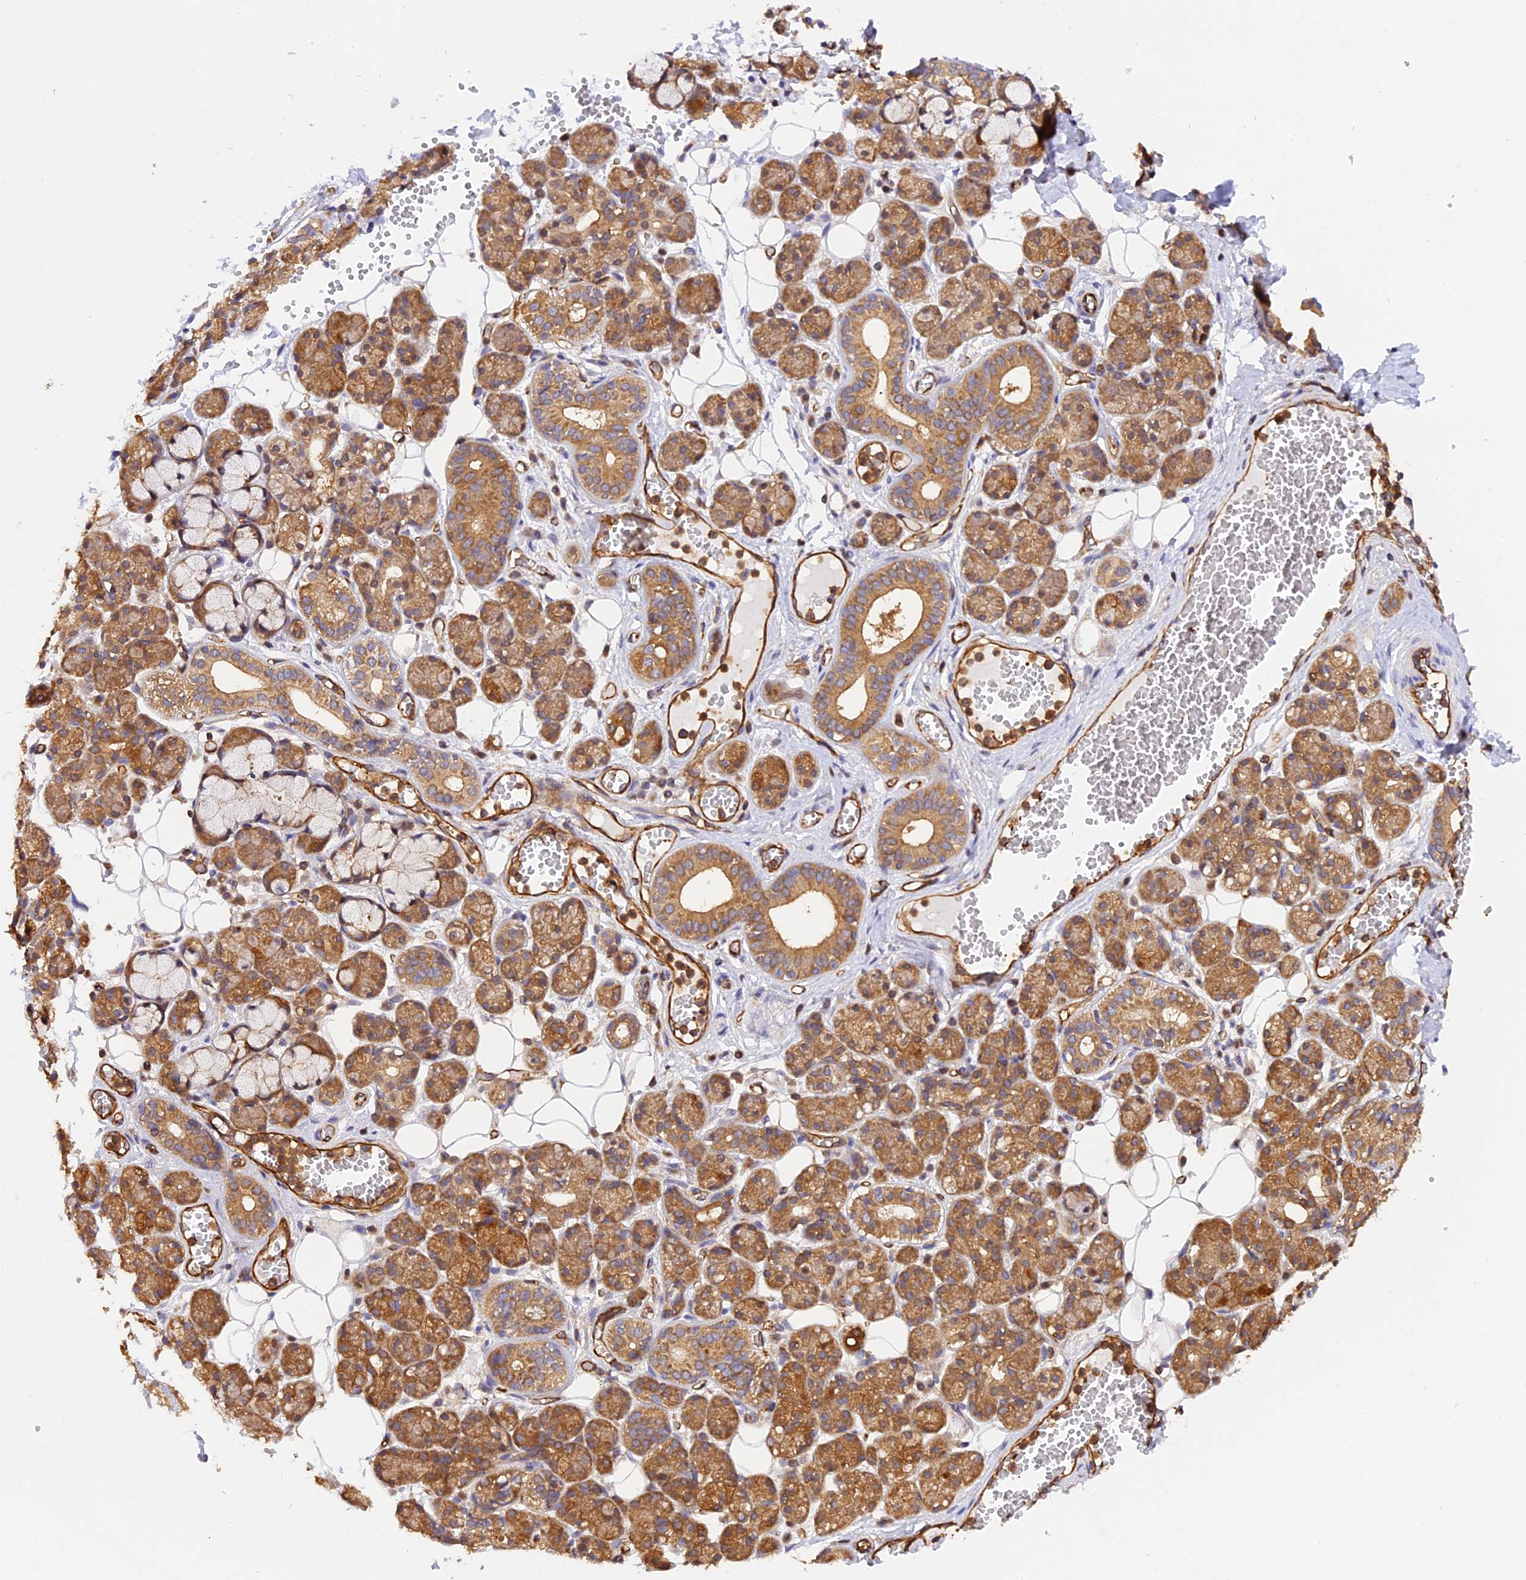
{"staining": {"intensity": "moderate", "quantity": ">75%", "location": "cytoplasmic/membranous,nuclear"}, "tissue": "salivary gland", "cell_type": "Glandular cells", "image_type": "normal", "snomed": [{"axis": "morphology", "description": "Normal tissue, NOS"}, {"axis": "topography", "description": "Salivary gland"}], "caption": "Immunohistochemistry image of unremarkable salivary gland: salivary gland stained using immunohistochemistry (IHC) shows medium levels of moderate protein expression localized specifically in the cytoplasmic/membranous,nuclear of glandular cells, appearing as a cytoplasmic/membranous,nuclear brown color.", "gene": "C5orf22", "patient": {"sex": "male", "age": 63}}